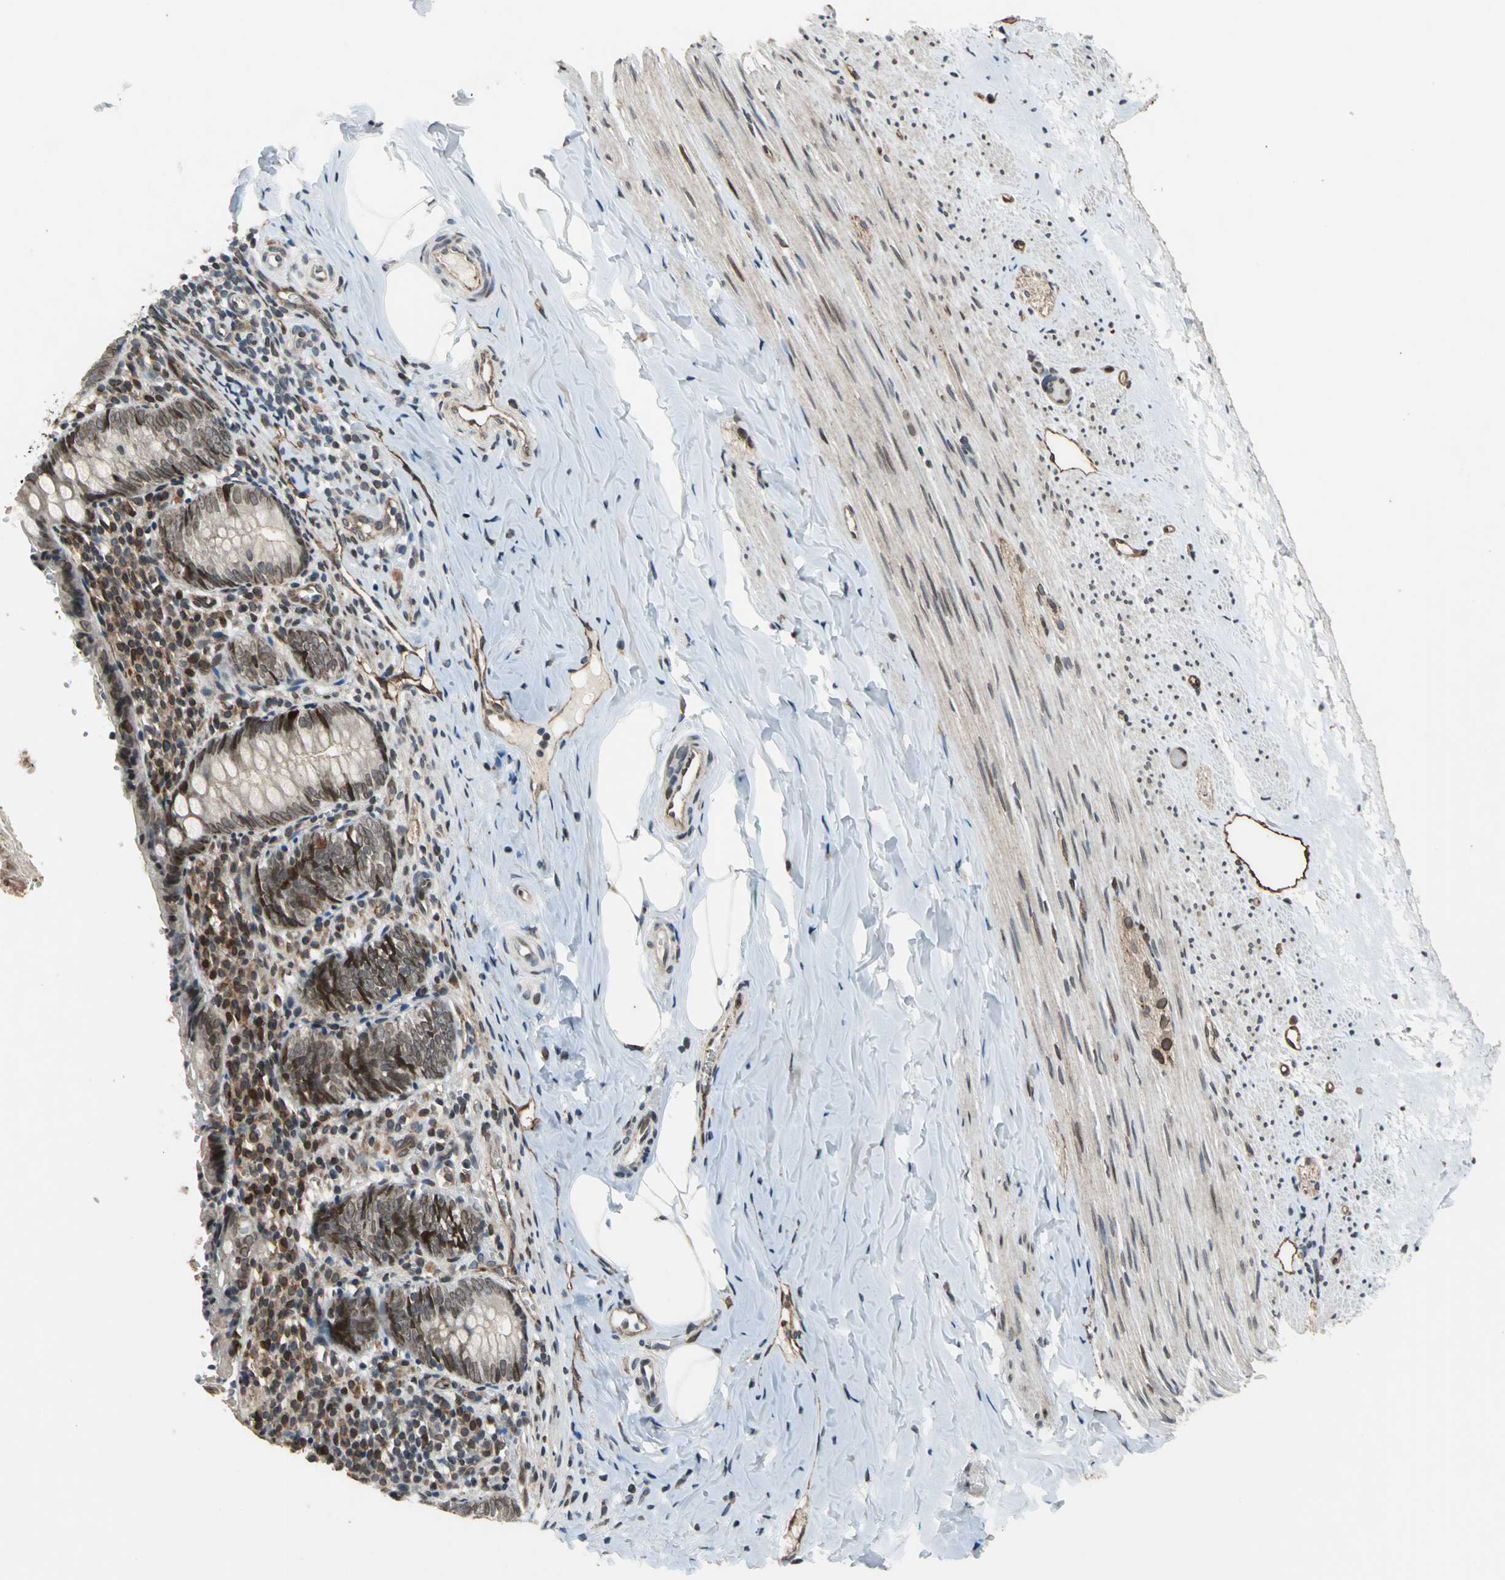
{"staining": {"intensity": "moderate", "quantity": "25%-75%", "location": "nuclear"}, "tissue": "appendix", "cell_type": "Glandular cells", "image_type": "normal", "snomed": [{"axis": "morphology", "description": "Normal tissue, NOS"}, {"axis": "topography", "description": "Appendix"}], "caption": "Immunohistochemical staining of benign appendix displays medium levels of moderate nuclear staining in approximately 25%-75% of glandular cells. The staining was performed using DAB (3,3'-diaminobenzidine) to visualize the protein expression in brown, while the nuclei were stained in blue with hematoxylin (Magnification: 20x).", "gene": "BRIP1", "patient": {"sex": "female", "age": 10}}